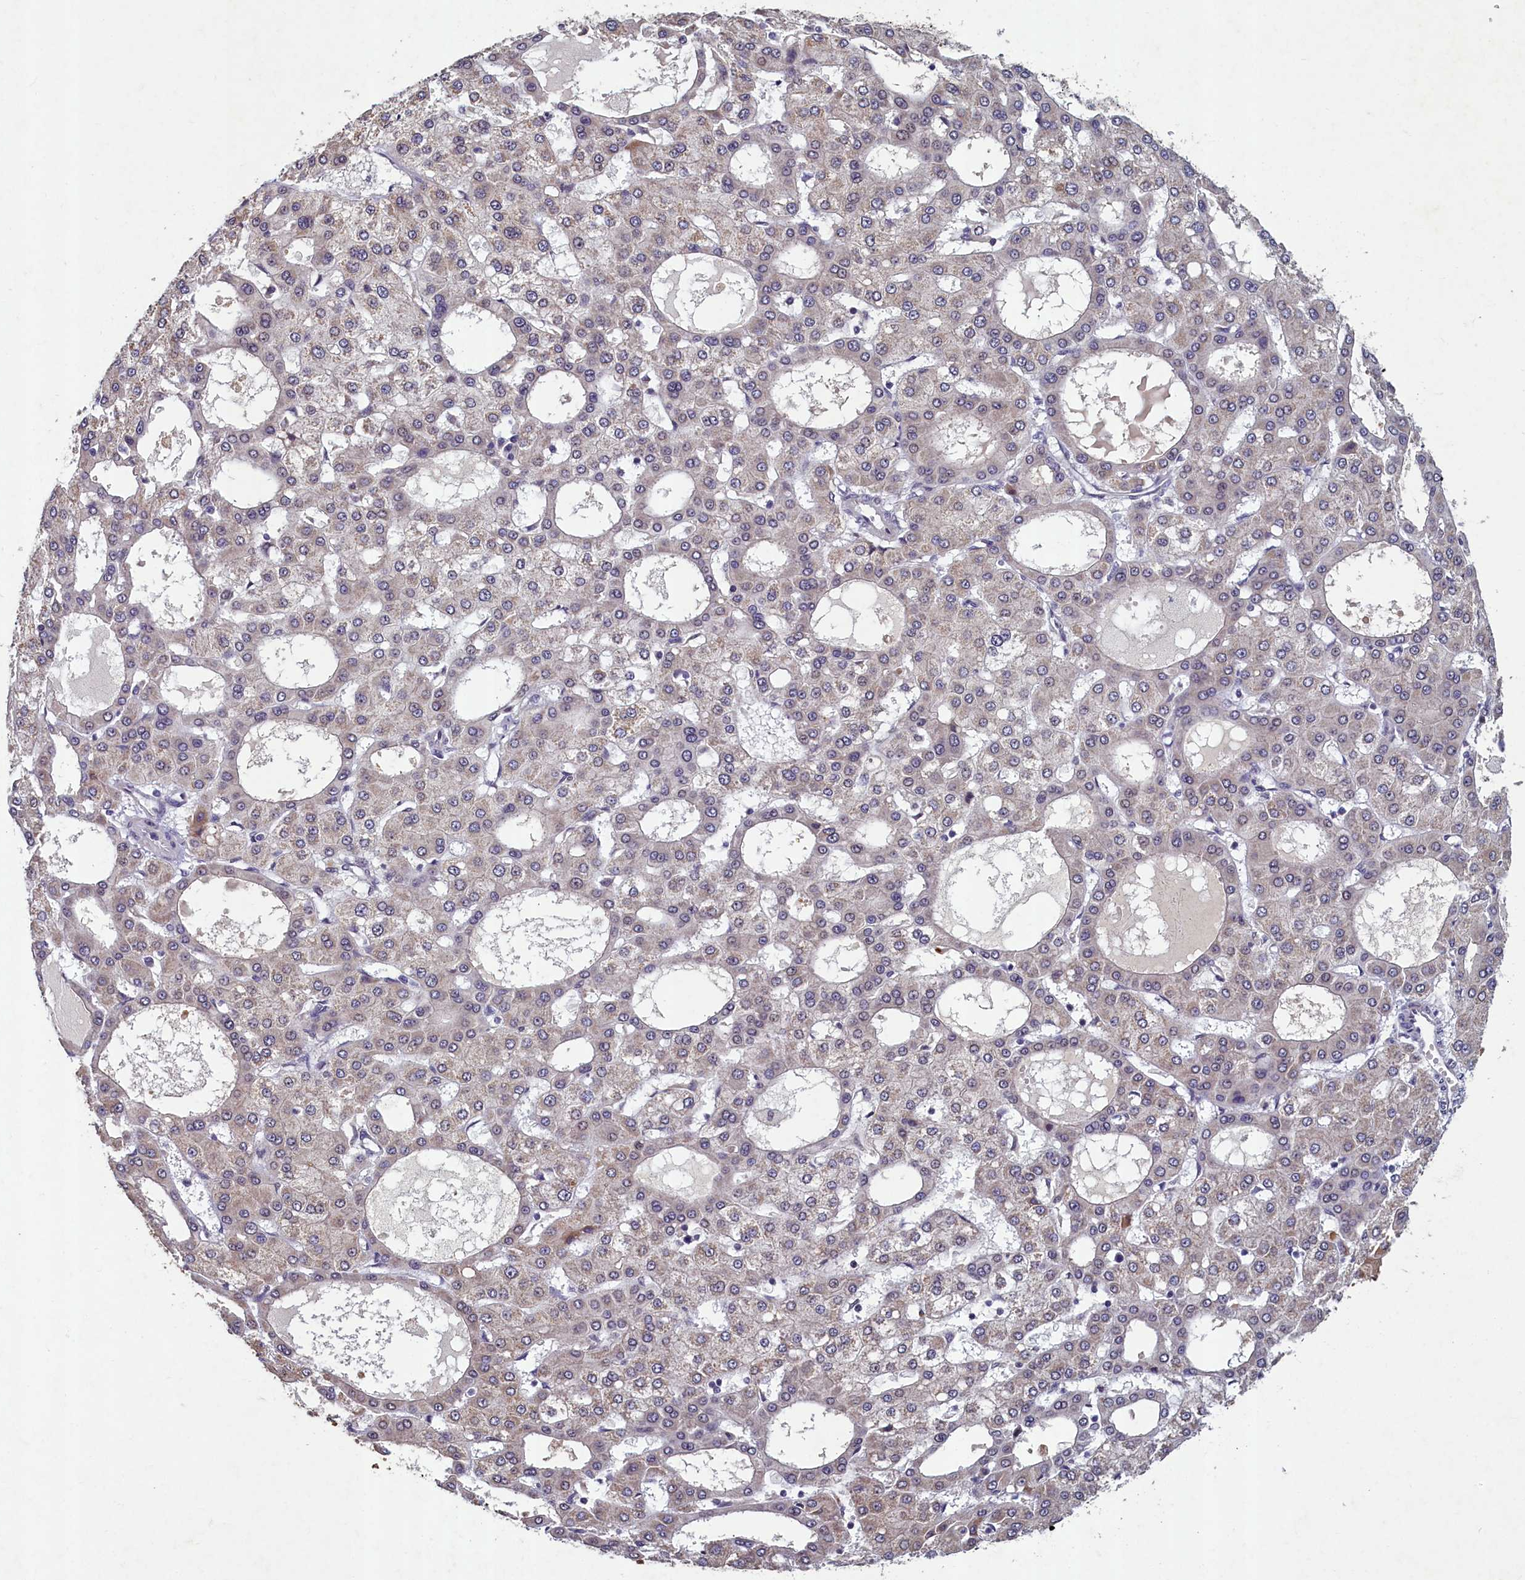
{"staining": {"intensity": "weak", "quantity": "<25%", "location": "nuclear"}, "tissue": "liver cancer", "cell_type": "Tumor cells", "image_type": "cancer", "snomed": [{"axis": "morphology", "description": "Carcinoma, Hepatocellular, NOS"}, {"axis": "topography", "description": "Liver"}], "caption": "Immunohistochemical staining of human liver hepatocellular carcinoma displays no significant positivity in tumor cells.", "gene": "LATS2", "patient": {"sex": "male", "age": 47}}